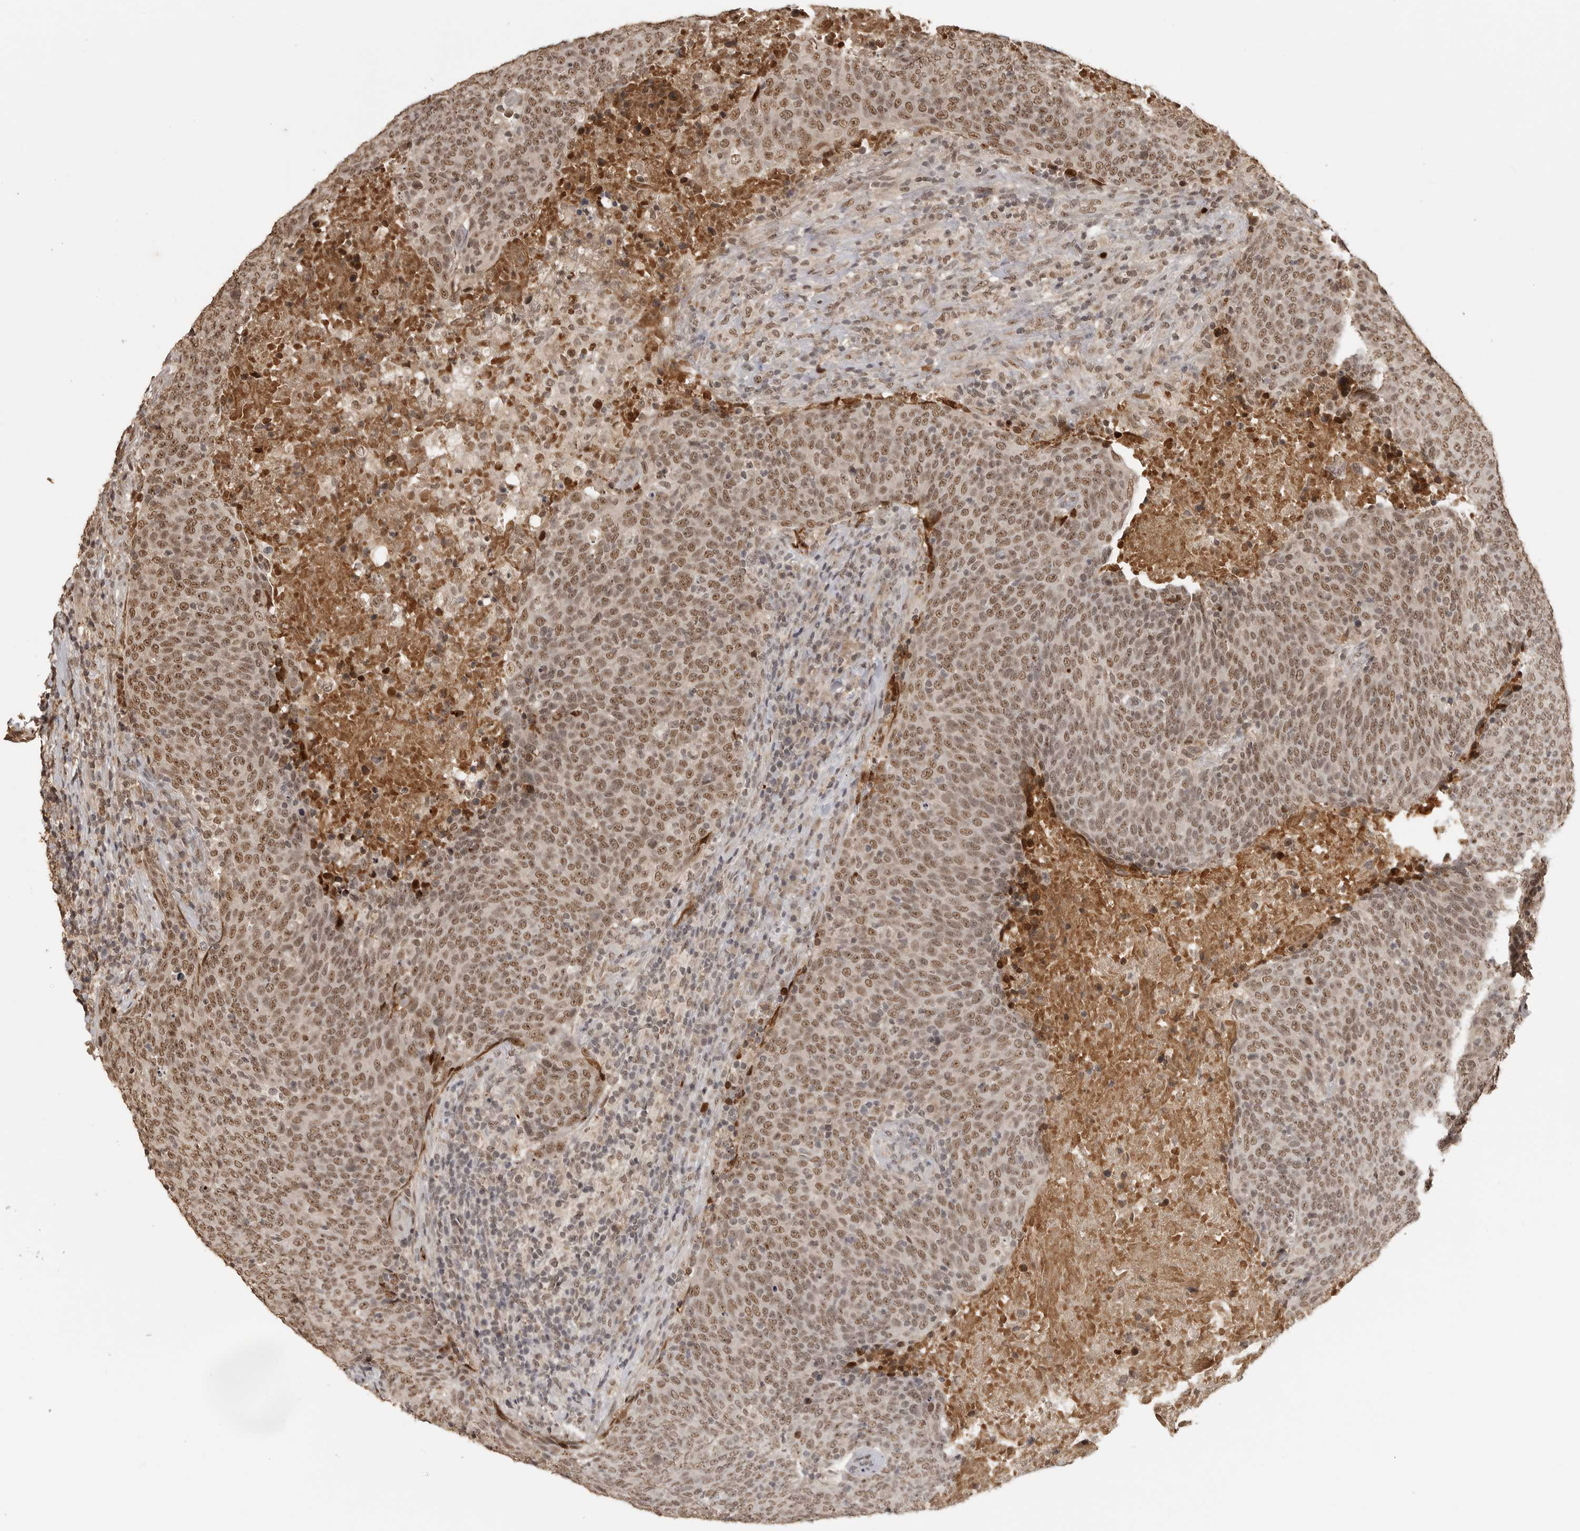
{"staining": {"intensity": "moderate", "quantity": ">75%", "location": "nuclear"}, "tissue": "head and neck cancer", "cell_type": "Tumor cells", "image_type": "cancer", "snomed": [{"axis": "morphology", "description": "Squamous cell carcinoma, NOS"}, {"axis": "morphology", "description": "Squamous cell carcinoma, metastatic, NOS"}, {"axis": "topography", "description": "Lymph node"}, {"axis": "topography", "description": "Head-Neck"}], "caption": "Protein staining of head and neck cancer (metastatic squamous cell carcinoma) tissue demonstrates moderate nuclear staining in approximately >75% of tumor cells.", "gene": "CLOCK", "patient": {"sex": "male", "age": 62}}